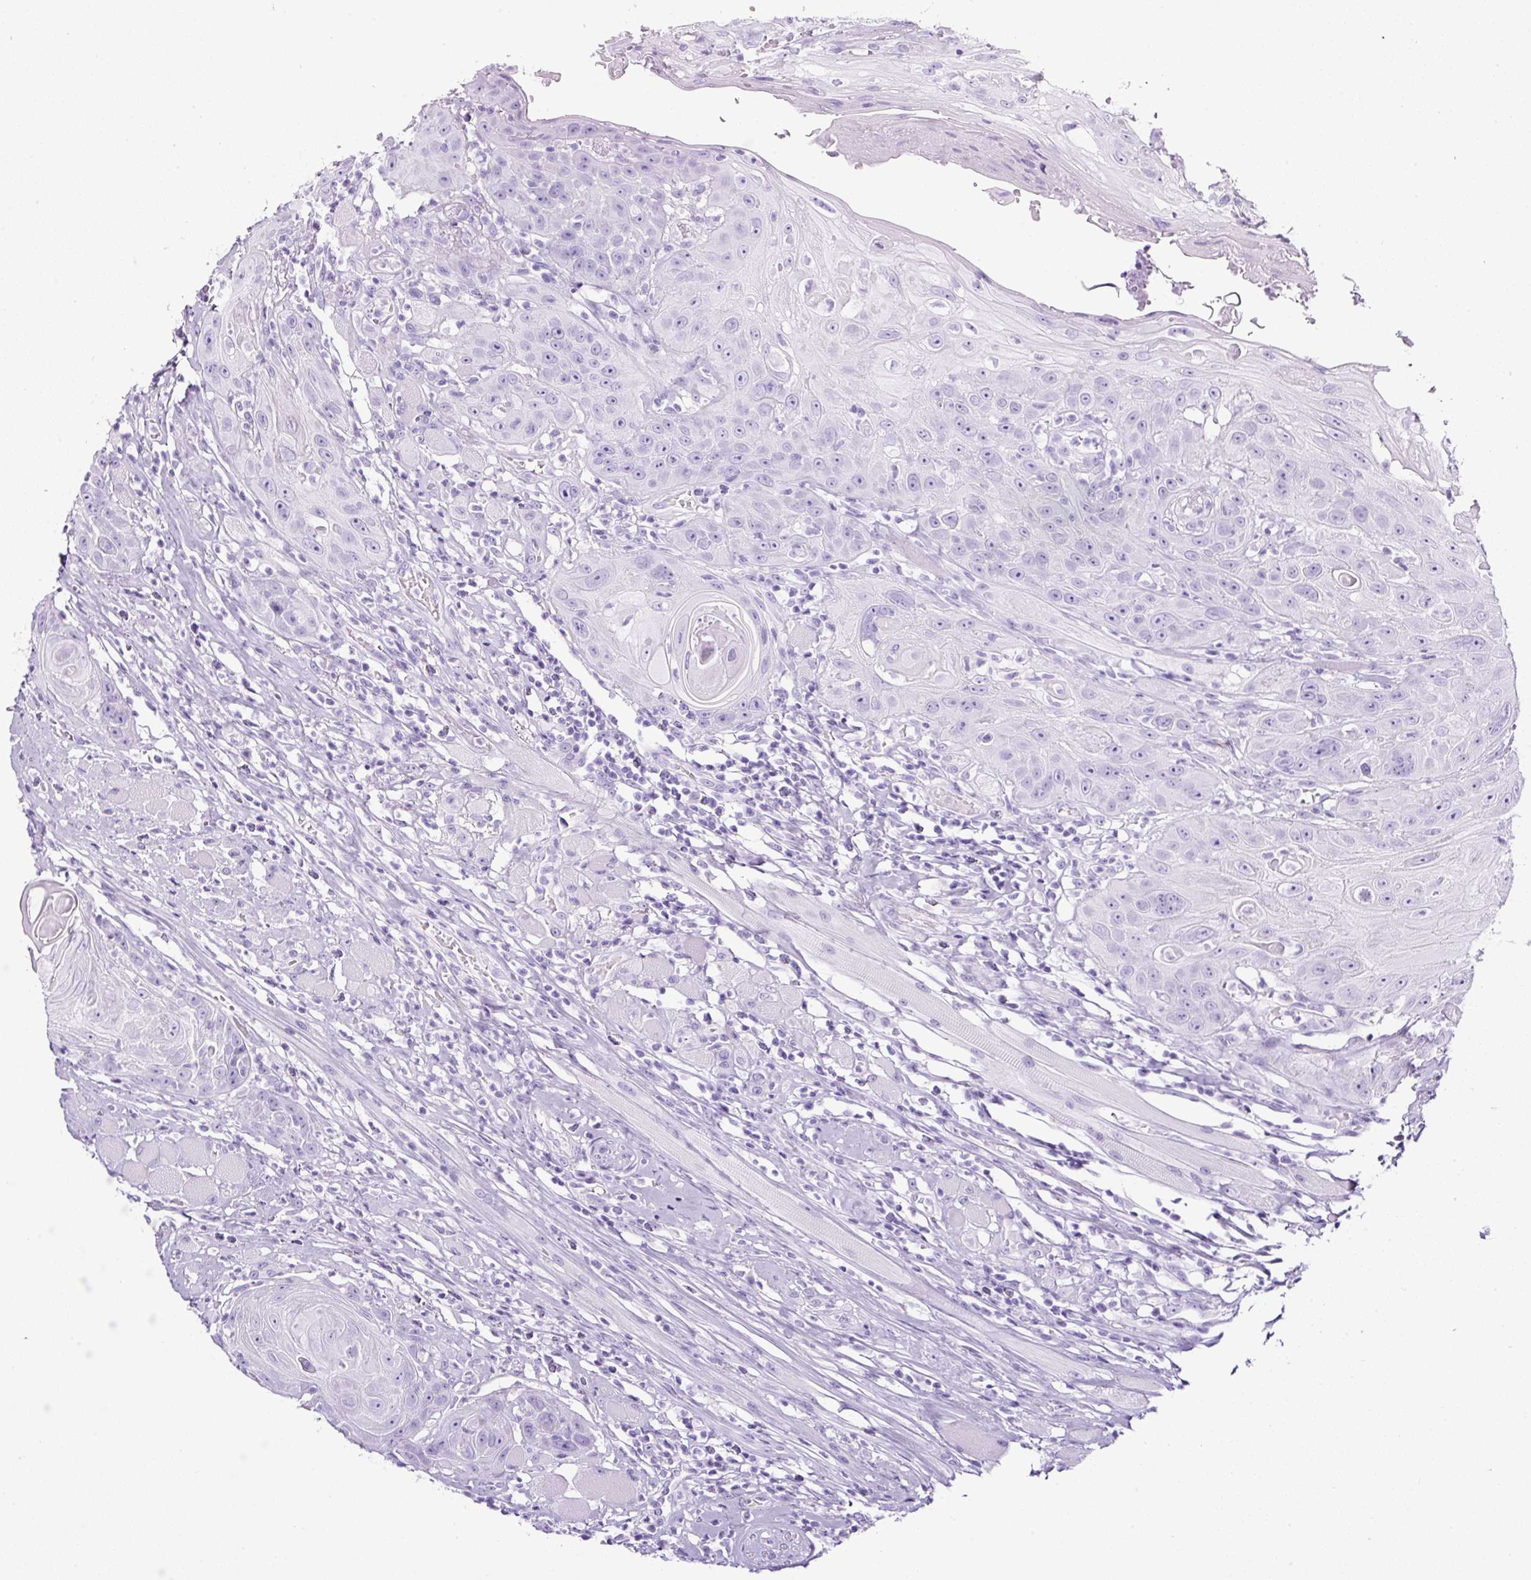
{"staining": {"intensity": "negative", "quantity": "none", "location": "none"}, "tissue": "head and neck cancer", "cell_type": "Tumor cells", "image_type": "cancer", "snomed": [{"axis": "morphology", "description": "Squamous cell carcinoma, NOS"}, {"axis": "topography", "description": "Head-Neck"}], "caption": "Head and neck cancer (squamous cell carcinoma) stained for a protein using immunohistochemistry (IHC) displays no positivity tumor cells.", "gene": "TMEM200B", "patient": {"sex": "female", "age": 59}}